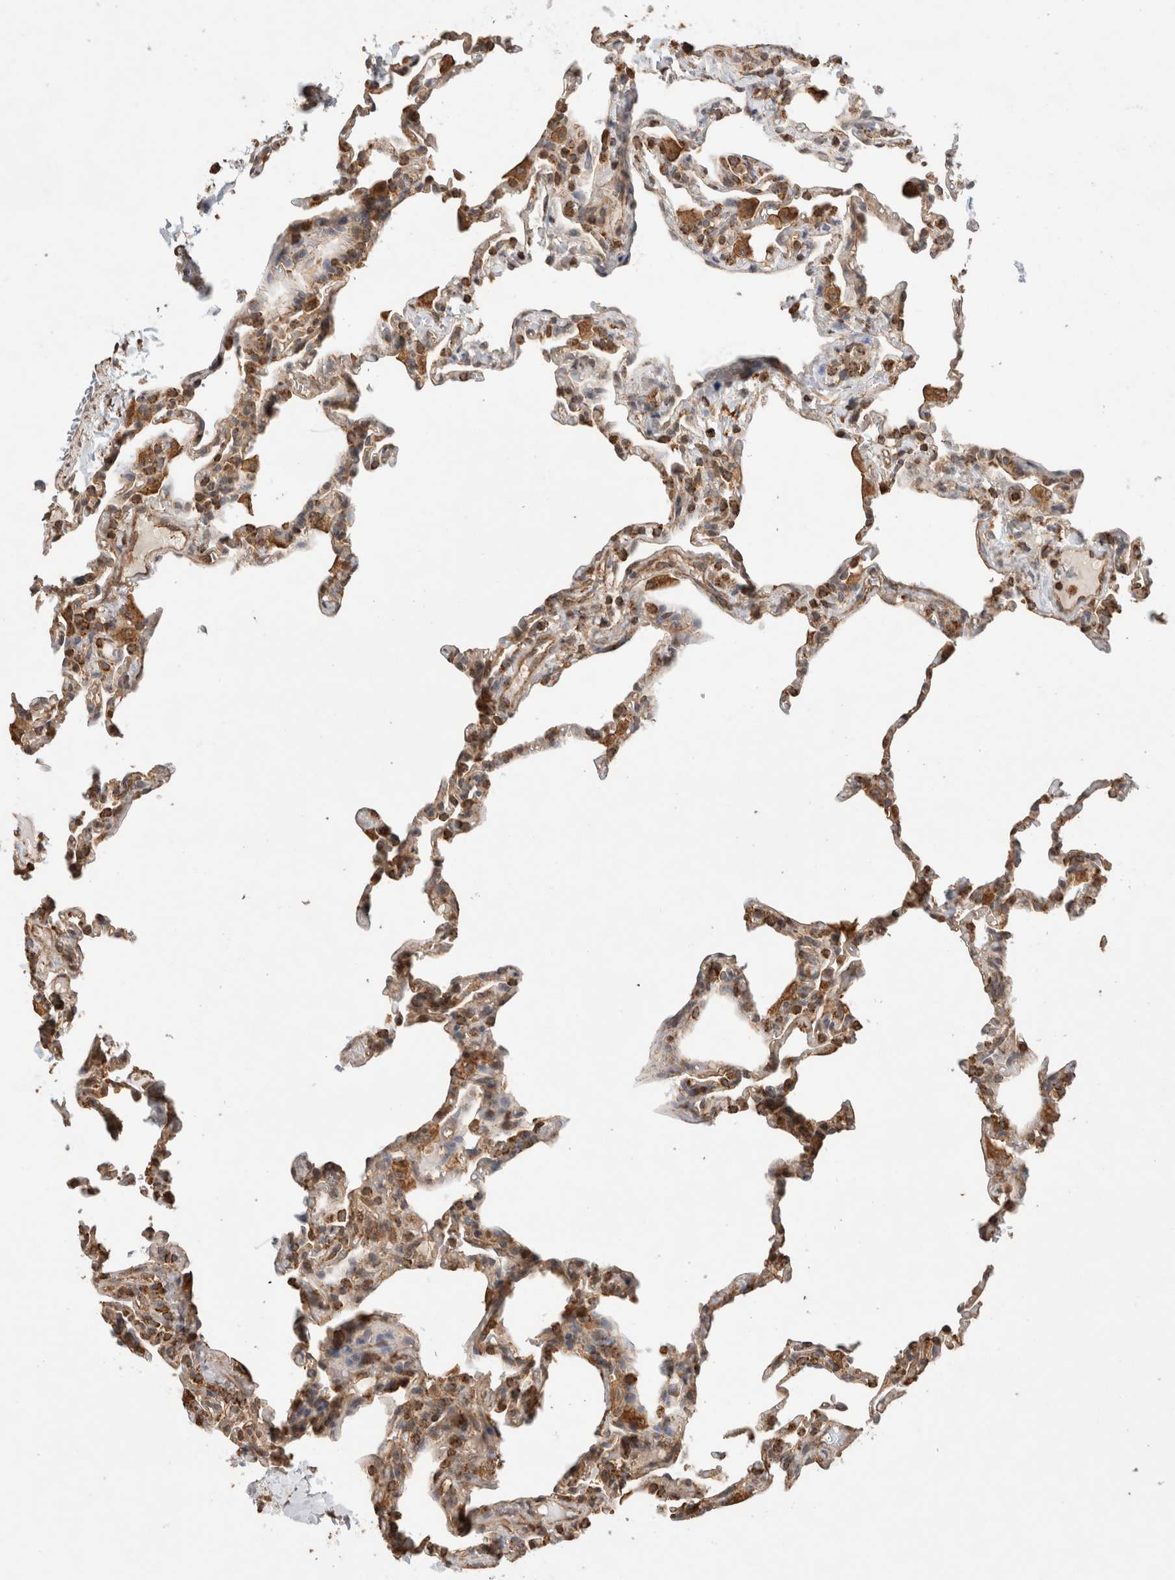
{"staining": {"intensity": "moderate", "quantity": "25%-75%", "location": "cytoplasmic/membranous"}, "tissue": "lung", "cell_type": "Alveolar cells", "image_type": "normal", "snomed": [{"axis": "morphology", "description": "Normal tissue, NOS"}, {"axis": "topography", "description": "Lung"}], "caption": "This is a micrograph of immunohistochemistry staining of benign lung, which shows moderate expression in the cytoplasmic/membranous of alveolar cells.", "gene": "IMMP2L", "patient": {"sex": "male", "age": 20}}